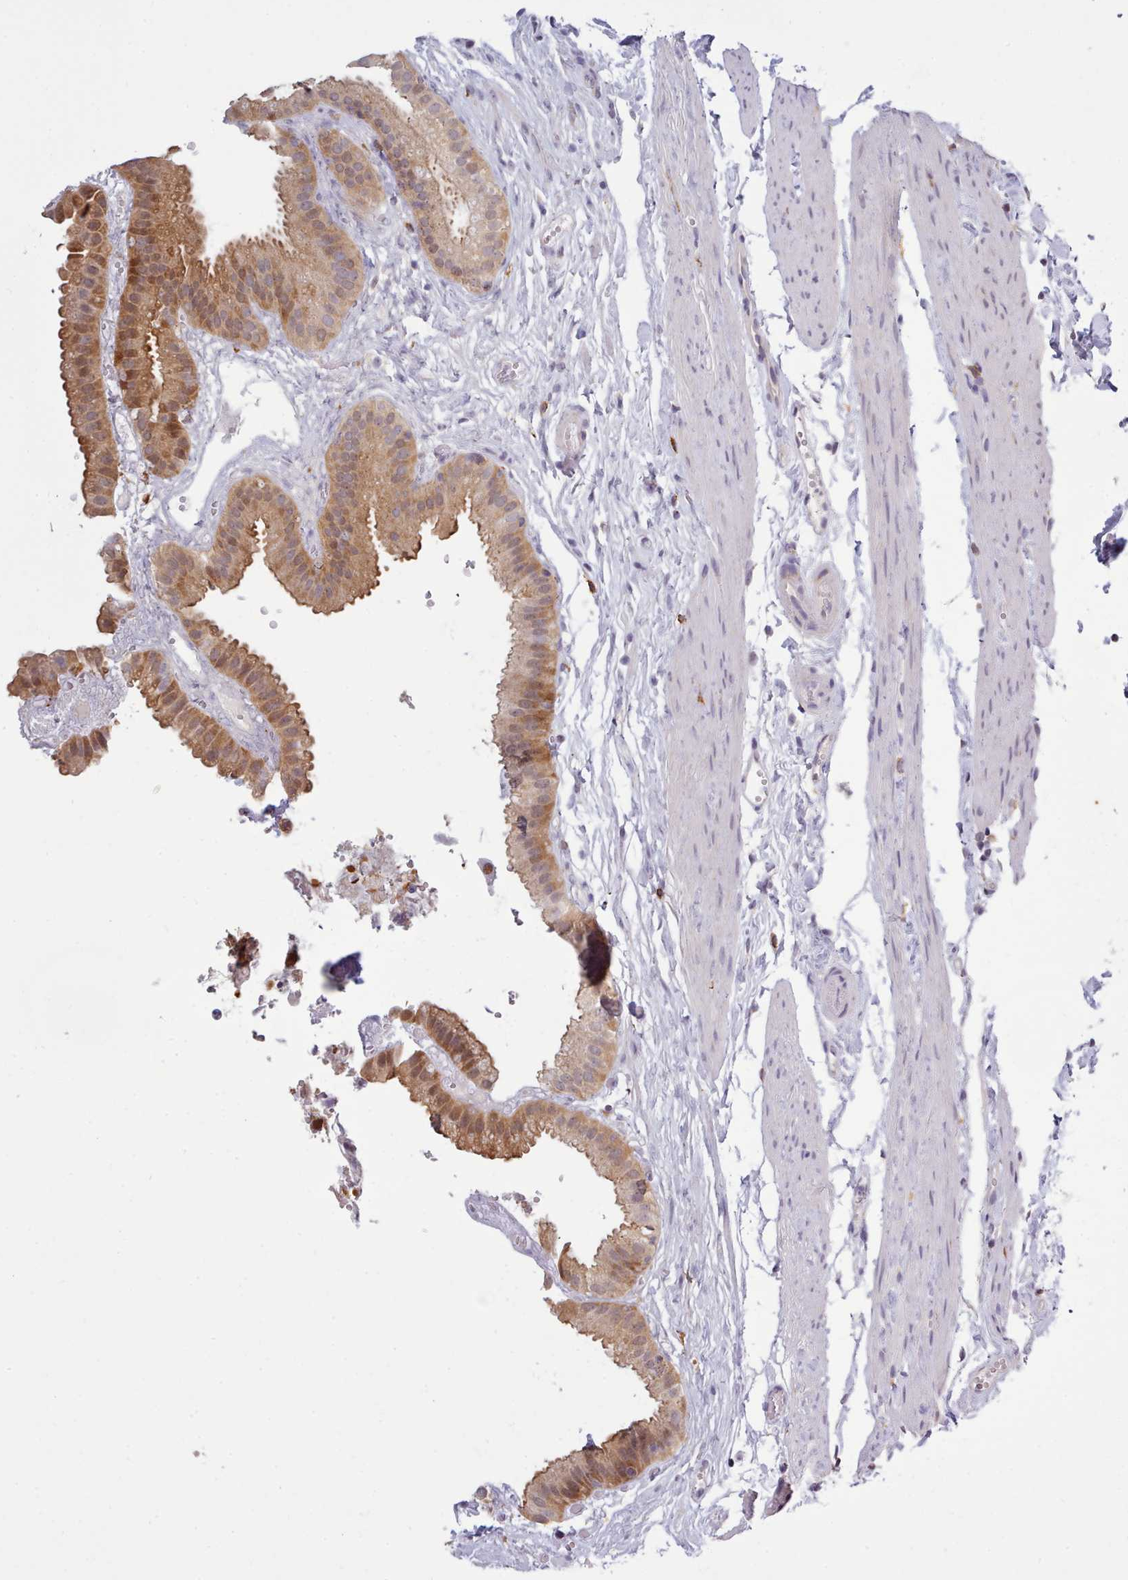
{"staining": {"intensity": "moderate", "quantity": ">75%", "location": "cytoplasmic/membranous"}, "tissue": "gallbladder", "cell_type": "Glandular cells", "image_type": "normal", "snomed": [{"axis": "morphology", "description": "Normal tissue, NOS"}, {"axis": "topography", "description": "Gallbladder"}], "caption": "Protein analysis of unremarkable gallbladder shows moderate cytoplasmic/membranous staining in approximately >75% of glandular cells.", "gene": "ARL17A", "patient": {"sex": "female", "age": 61}}